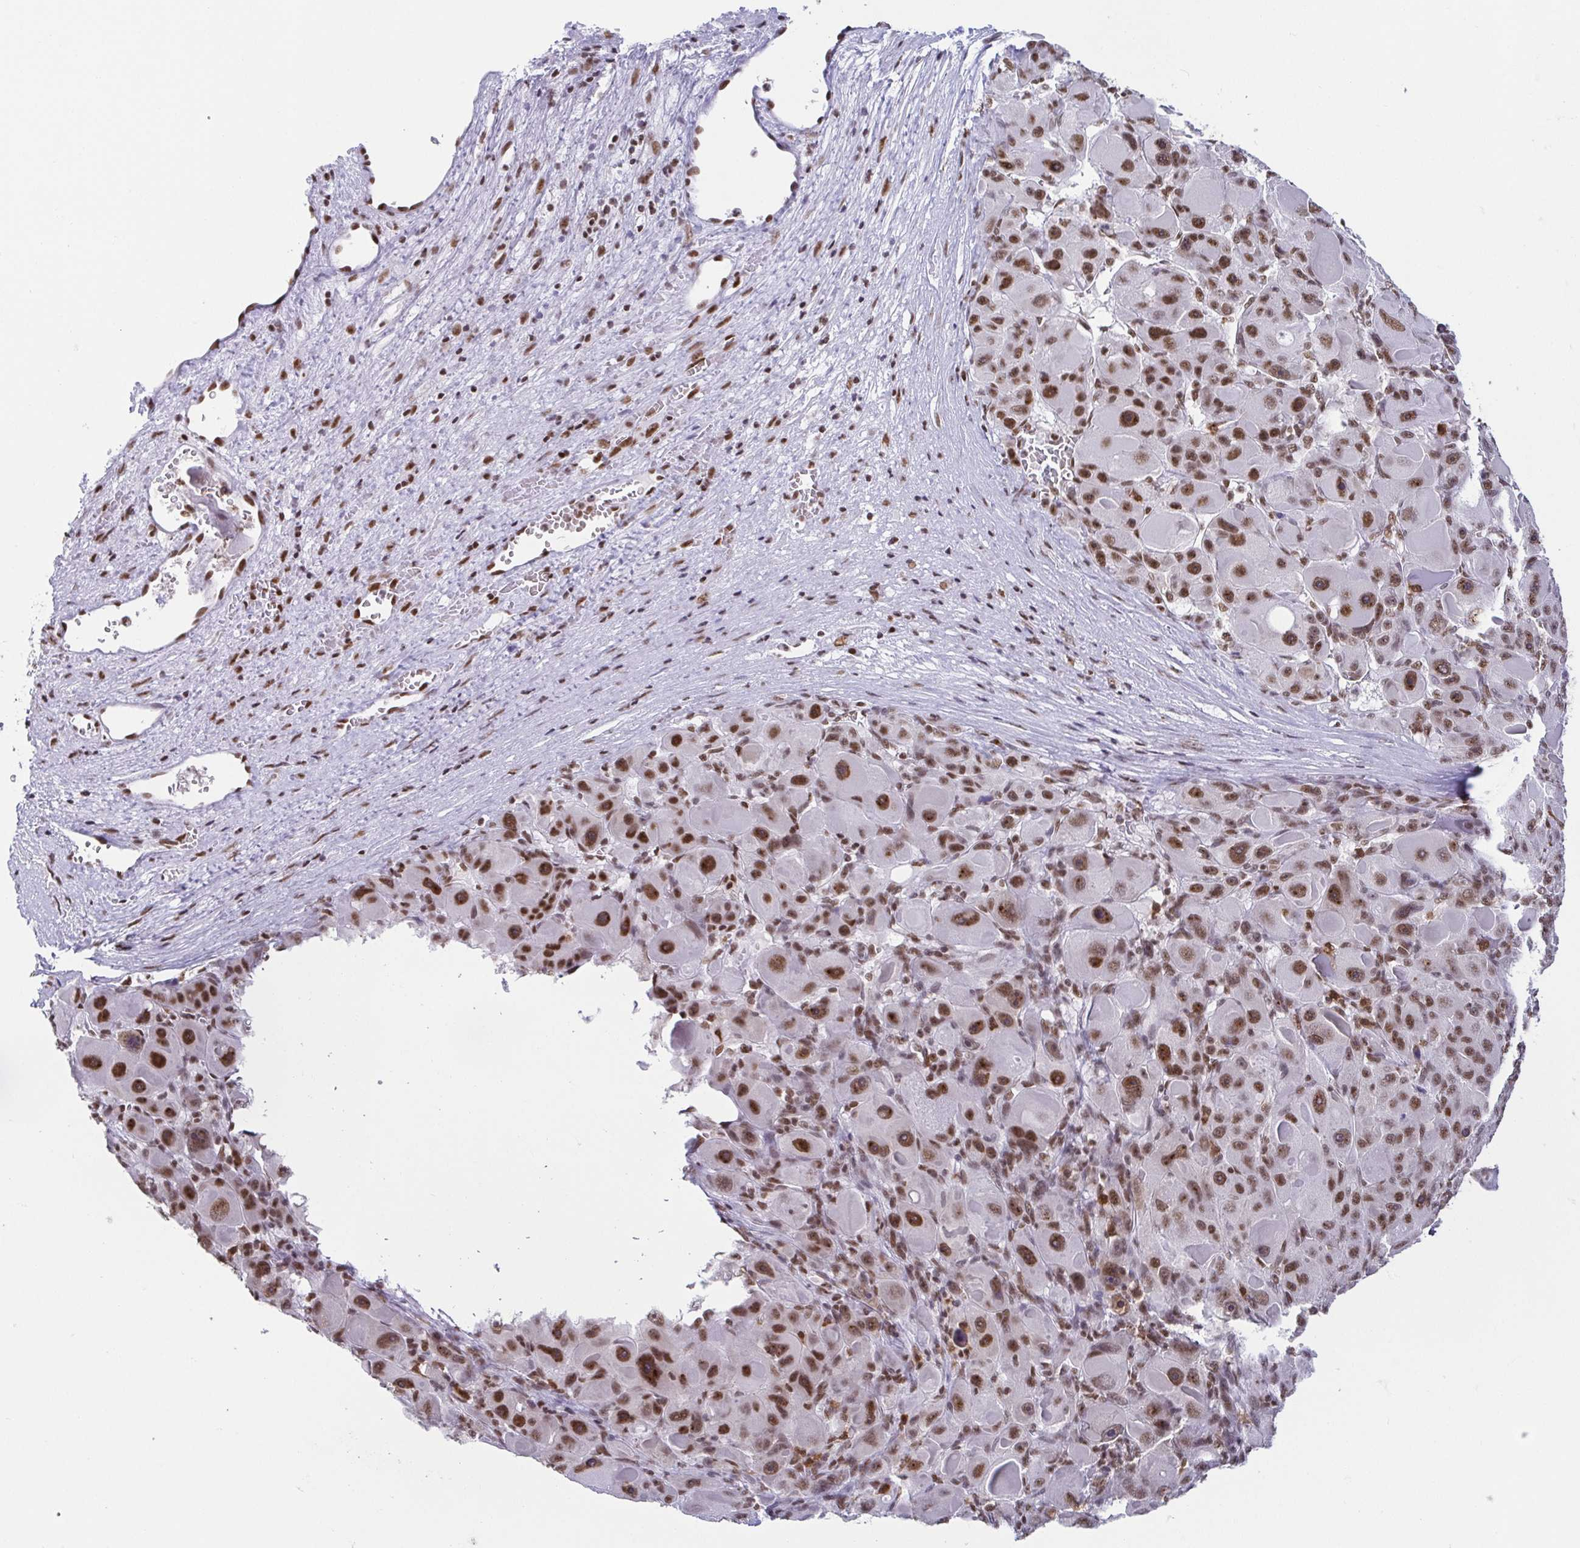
{"staining": {"intensity": "moderate", "quantity": ">75%", "location": "nuclear"}, "tissue": "liver cancer", "cell_type": "Tumor cells", "image_type": "cancer", "snomed": [{"axis": "morphology", "description": "Carcinoma, Hepatocellular, NOS"}, {"axis": "topography", "description": "Liver"}], "caption": "Liver cancer tissue demonstrates moderate nuclear positivity in approximately >75% of tumor cells", "gene": "EWSR1", "patient": {"sex": "male", "age": 76}}